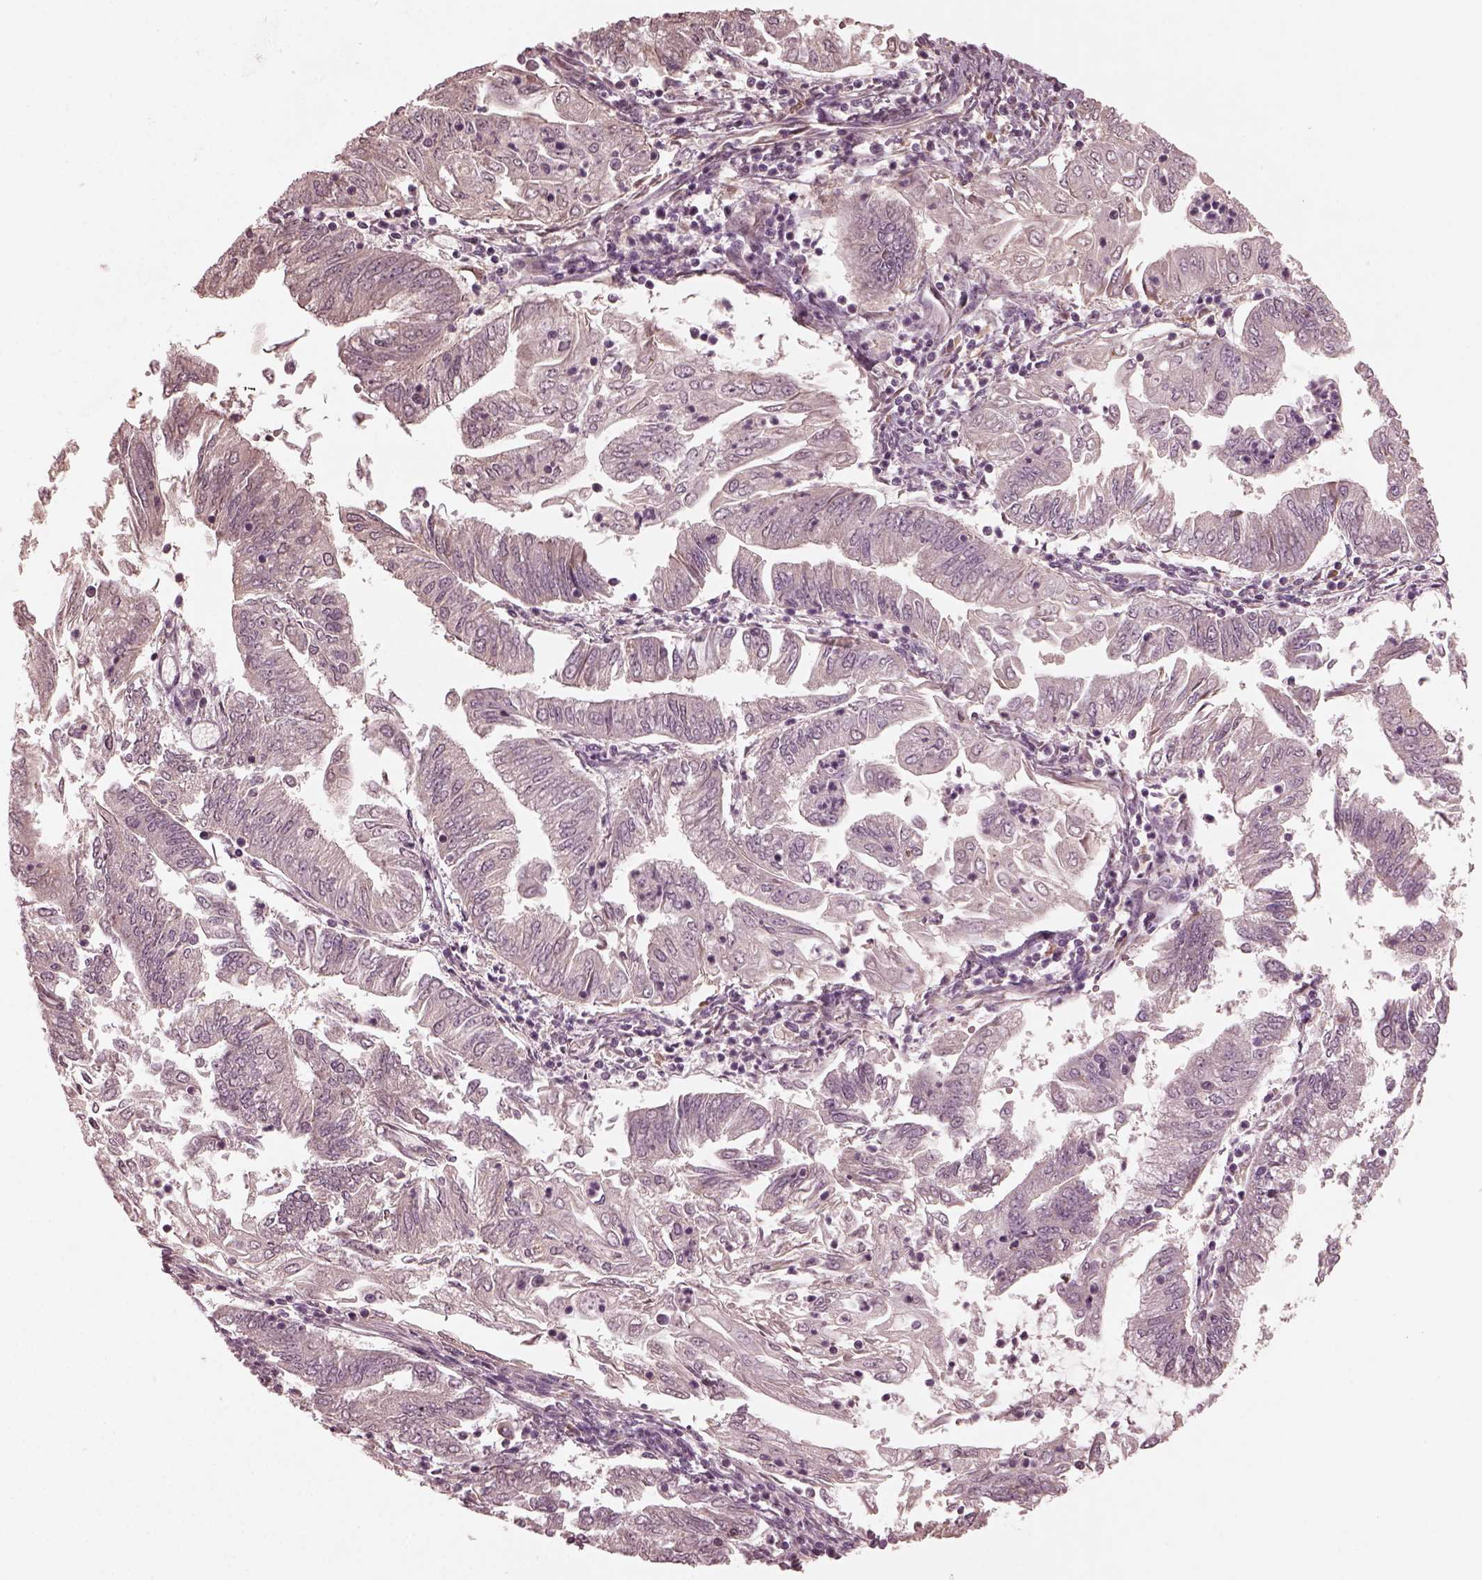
{"staining": {"intensity": "negative", "quantity": "none", "location": "none"}, "tissue": "endometrial cancer", "cell_type": "Tumor cells", "image_type": "cancer", "snomed": [{"axis": "morphology", "description": "Adenocarcinoma, NOS"}, {"axis": "topography", "description": "Endometrium"}], "caption": "Adenocarcinoma (endometrial) was stained to show a protein in brown. There is no significant staining in tumor cells. Nuclei are stained in blue.", "gene": "VWA5B1", "patient": {"sex": "female", "age": 55}}